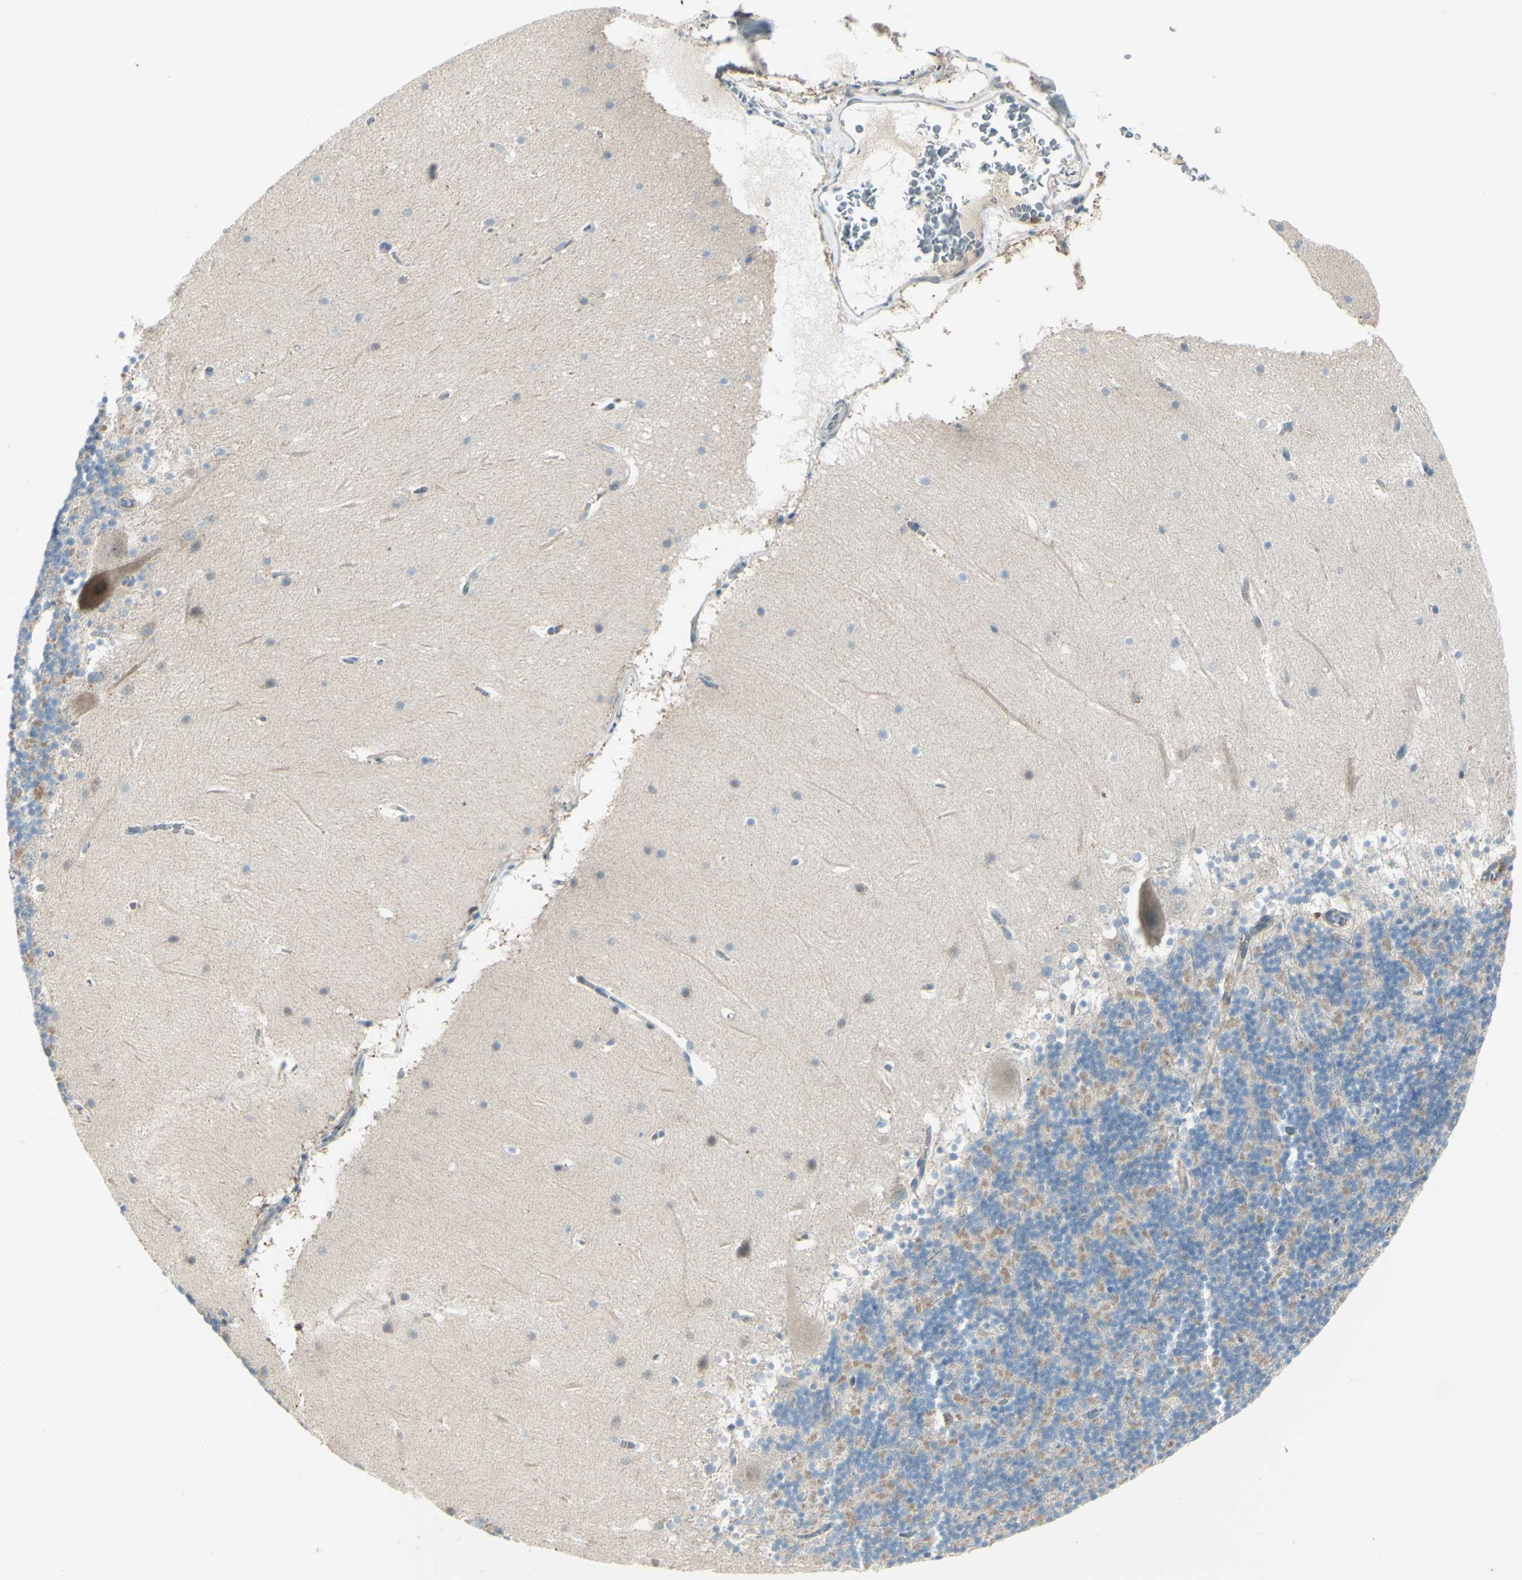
{"staining": {"intensity": "negative", "quantity": "none", "location": "none"}, "tissue": "cerebellum", "cell_type": "Cells in granular layer", "image_type": "normal", "snomed": [{"axis": "morphology", "description": "Normal tissue, NOS"}, {"axis": "topography", "description": "Cerebellum"}], "caption": "A micrograph of cerebellum stained for a protein shows no brown staining in cells in granular layer. The staining was performed using DAB to visualize the protein expression in brown, while the nuclei were stained in blue with hematoxylin (Magnification: 20x).", "gene": "LMTK2", "patient": {"sex": "female", "age": 19}}